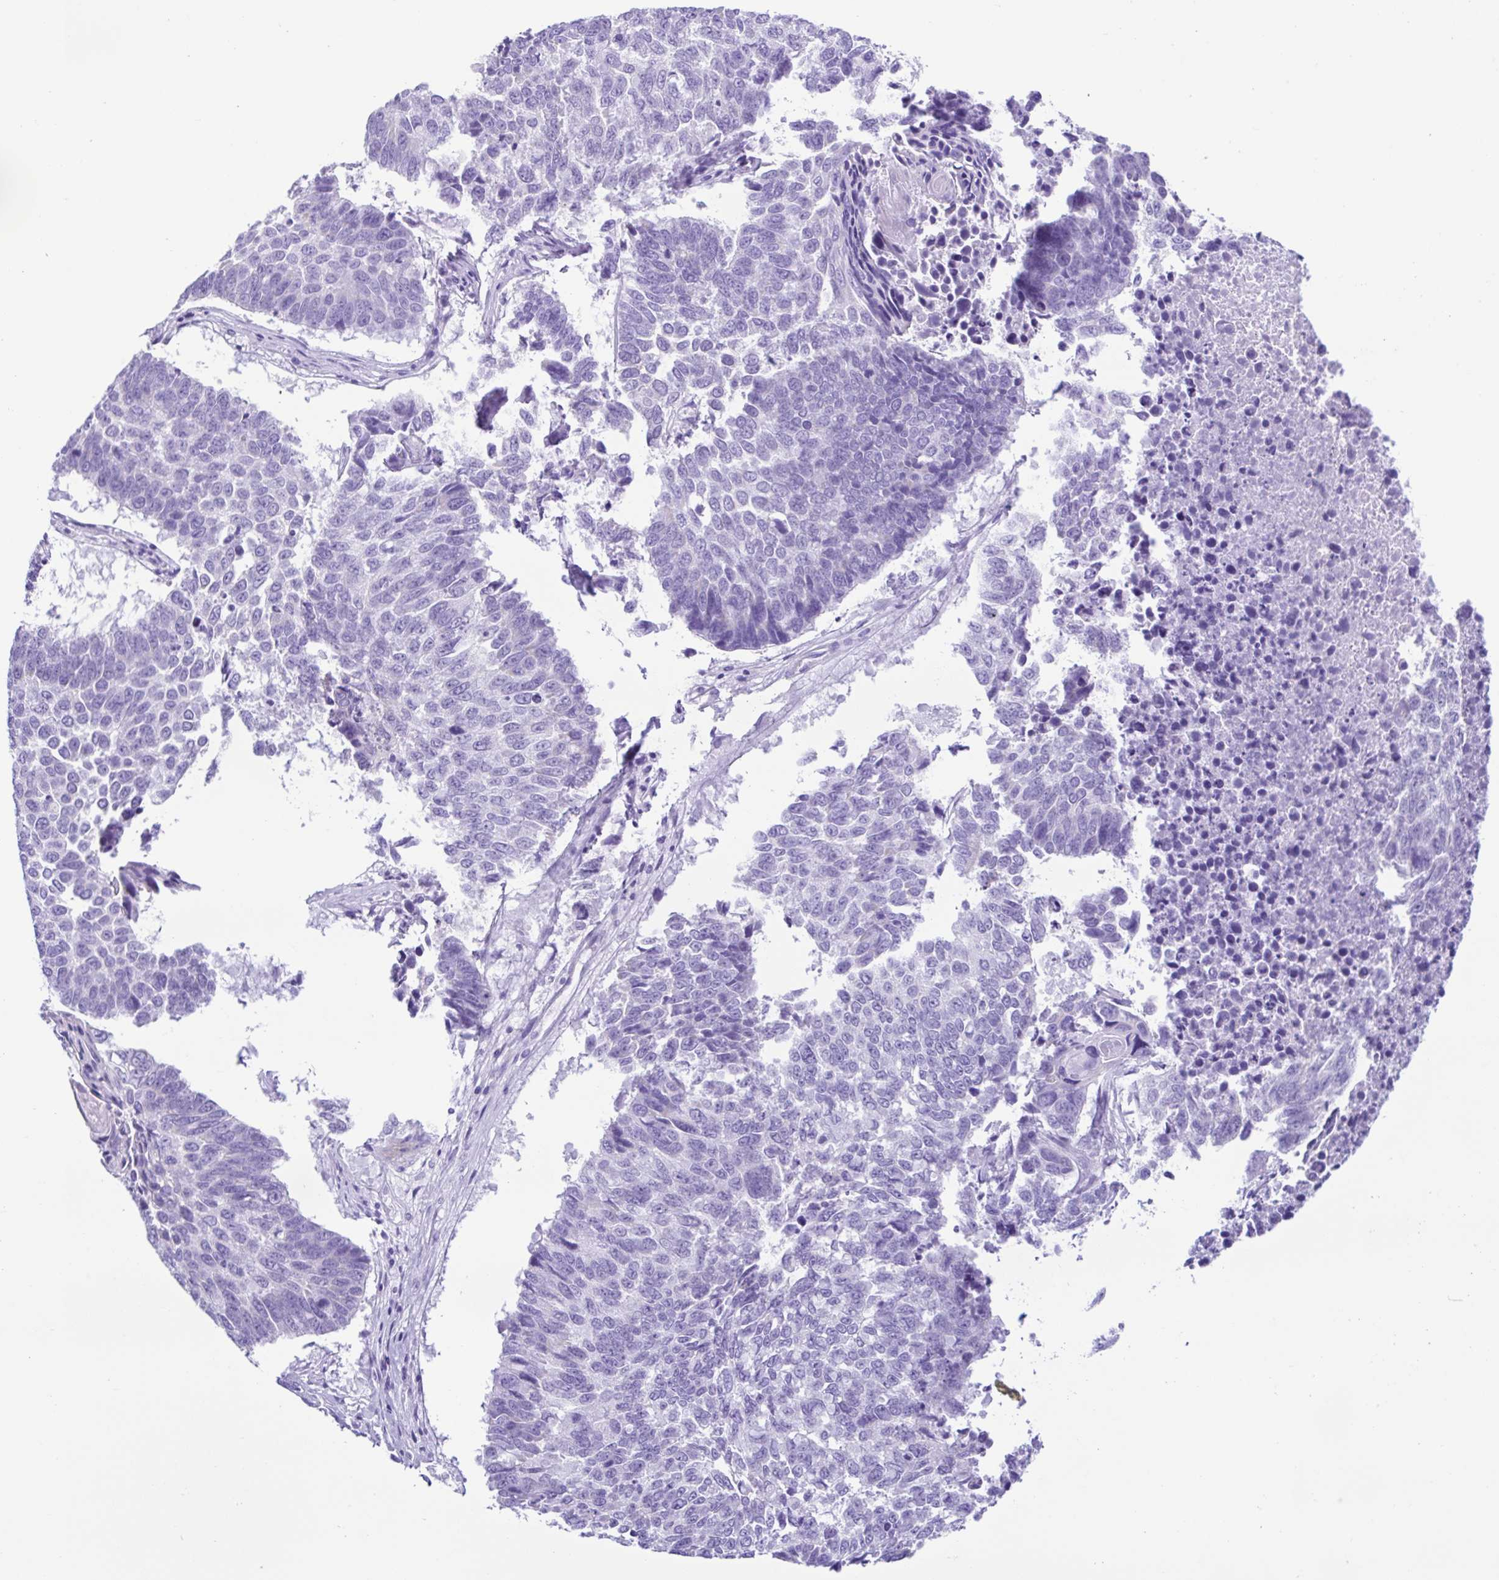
{"staining": {"intensity": "negative", "quantity": "none", "location": "none"}, "tissue": "lung cancer", "cell_type": "Tumor cells", "image_type": "cancer", "snomed": [{"axis": "morphology", "description": "Squamous cell carcinoma, NOS"}, {"axis": "topography", "description": "Lung"}], "caption": "IHC micrograph of lung squamous cell carcinoma stained for a protein (brown), which displays no expression in tumor cells. The staining was performed using DAB (3,3'-diaminobenzidine) to visualize the protein expression in brown, while the nuclei were stained in blue with hematoxylin (Magnification: 20x).", "gene": "ACTRT3", "patient": {"sex": "male", "age": 73}}